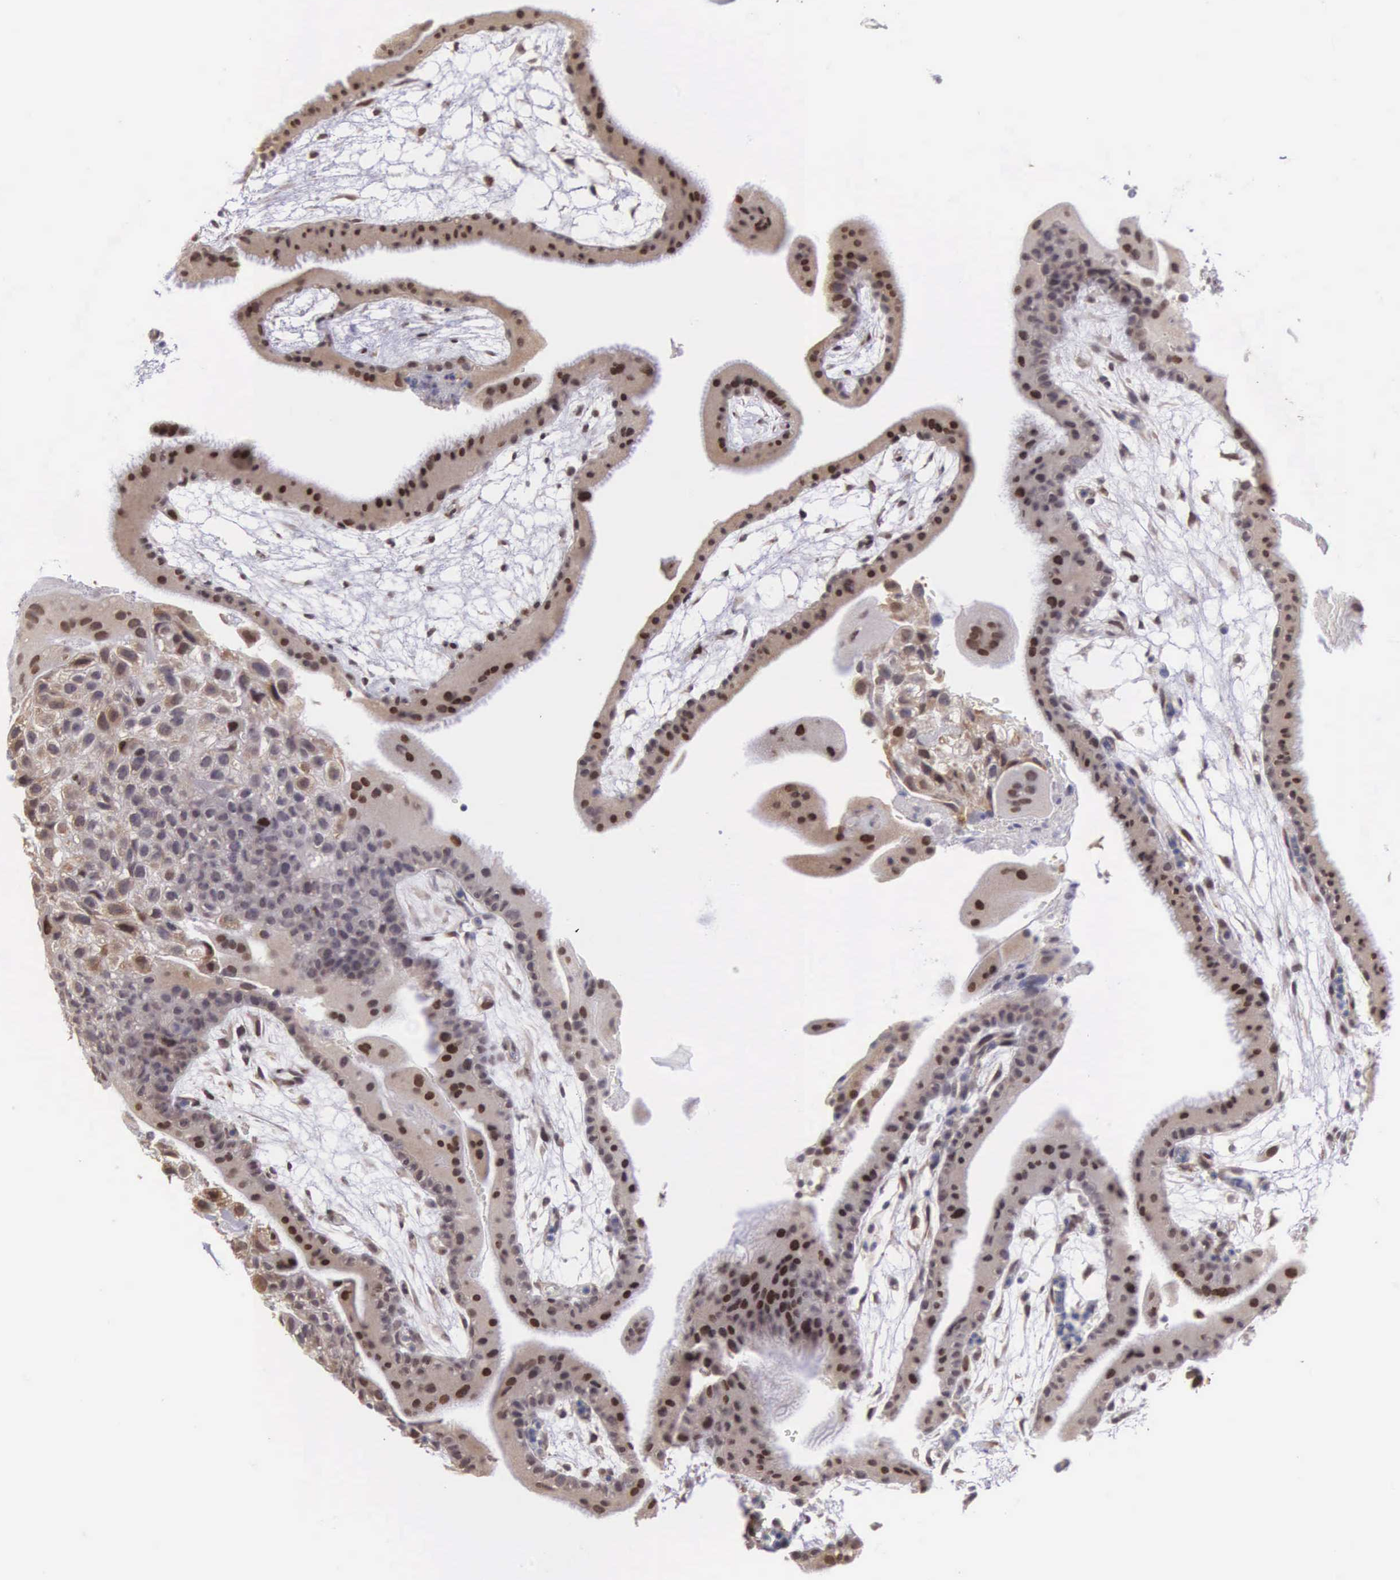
{"staining": {"intensity": "weak", "quantity": ">75%", "location": "cytoplasmic/membranous"}, "tissue": "placenta", "cell_type": "Decidual cells", "image_type": "normal", "snomed": [{"axis": "morphology", "description": "Normal tissue, NOS"}, {"axis": "topography", "description": "Placenta"}], "caption": "IHC micrograph of benign human placenta stained for a protein (brown), which displays low levels of weak cytoplasmic/membranous staining in about >75% of decidual cells.", "gene": "SLC25A21", "patient": {"sex": "female", "age": 19}}